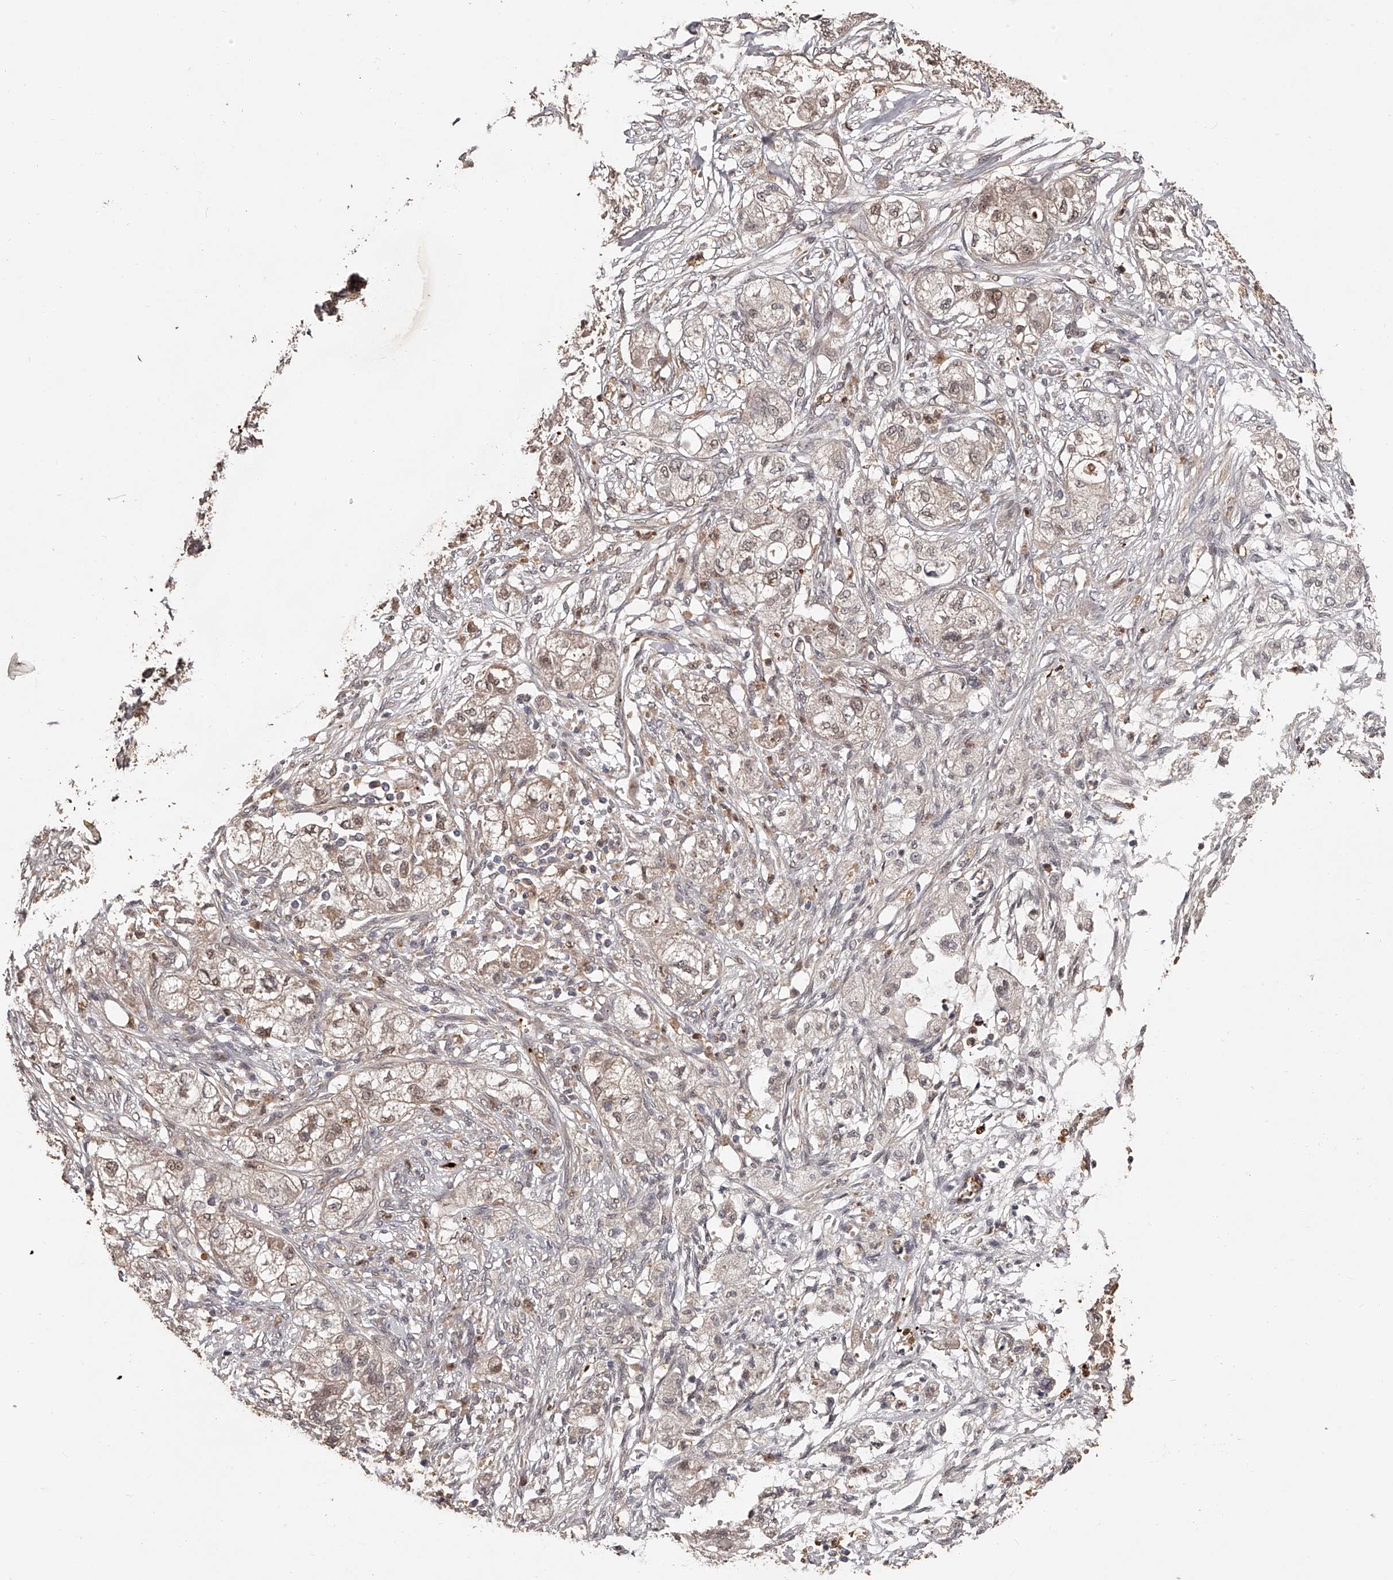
{"staining": {"intensity": "weak", "quantity": ">75%", "location": "cytoplasmic/membranous,nuclear"}, "tissue": "pancreatic cancer", "cell_type": "Tumor cells", "image_type": "cancer", "snomed": [{"axis": "morphology", "description": "Adenocarcinoma, NOS"}, {"axis": "topography", "description": "Pancreas"}], "caption": "Immunohistochemical staining of human pancreatic adenocarcinoma demonstrates low levels of weak cytoplasmic/membranous and nuclear staining in approximately >75% of tumor cells. (IHC, brightfield microscopy, high magnification).", "gene": "URGCP", "patient": {"sex": "female", "age": 78}}